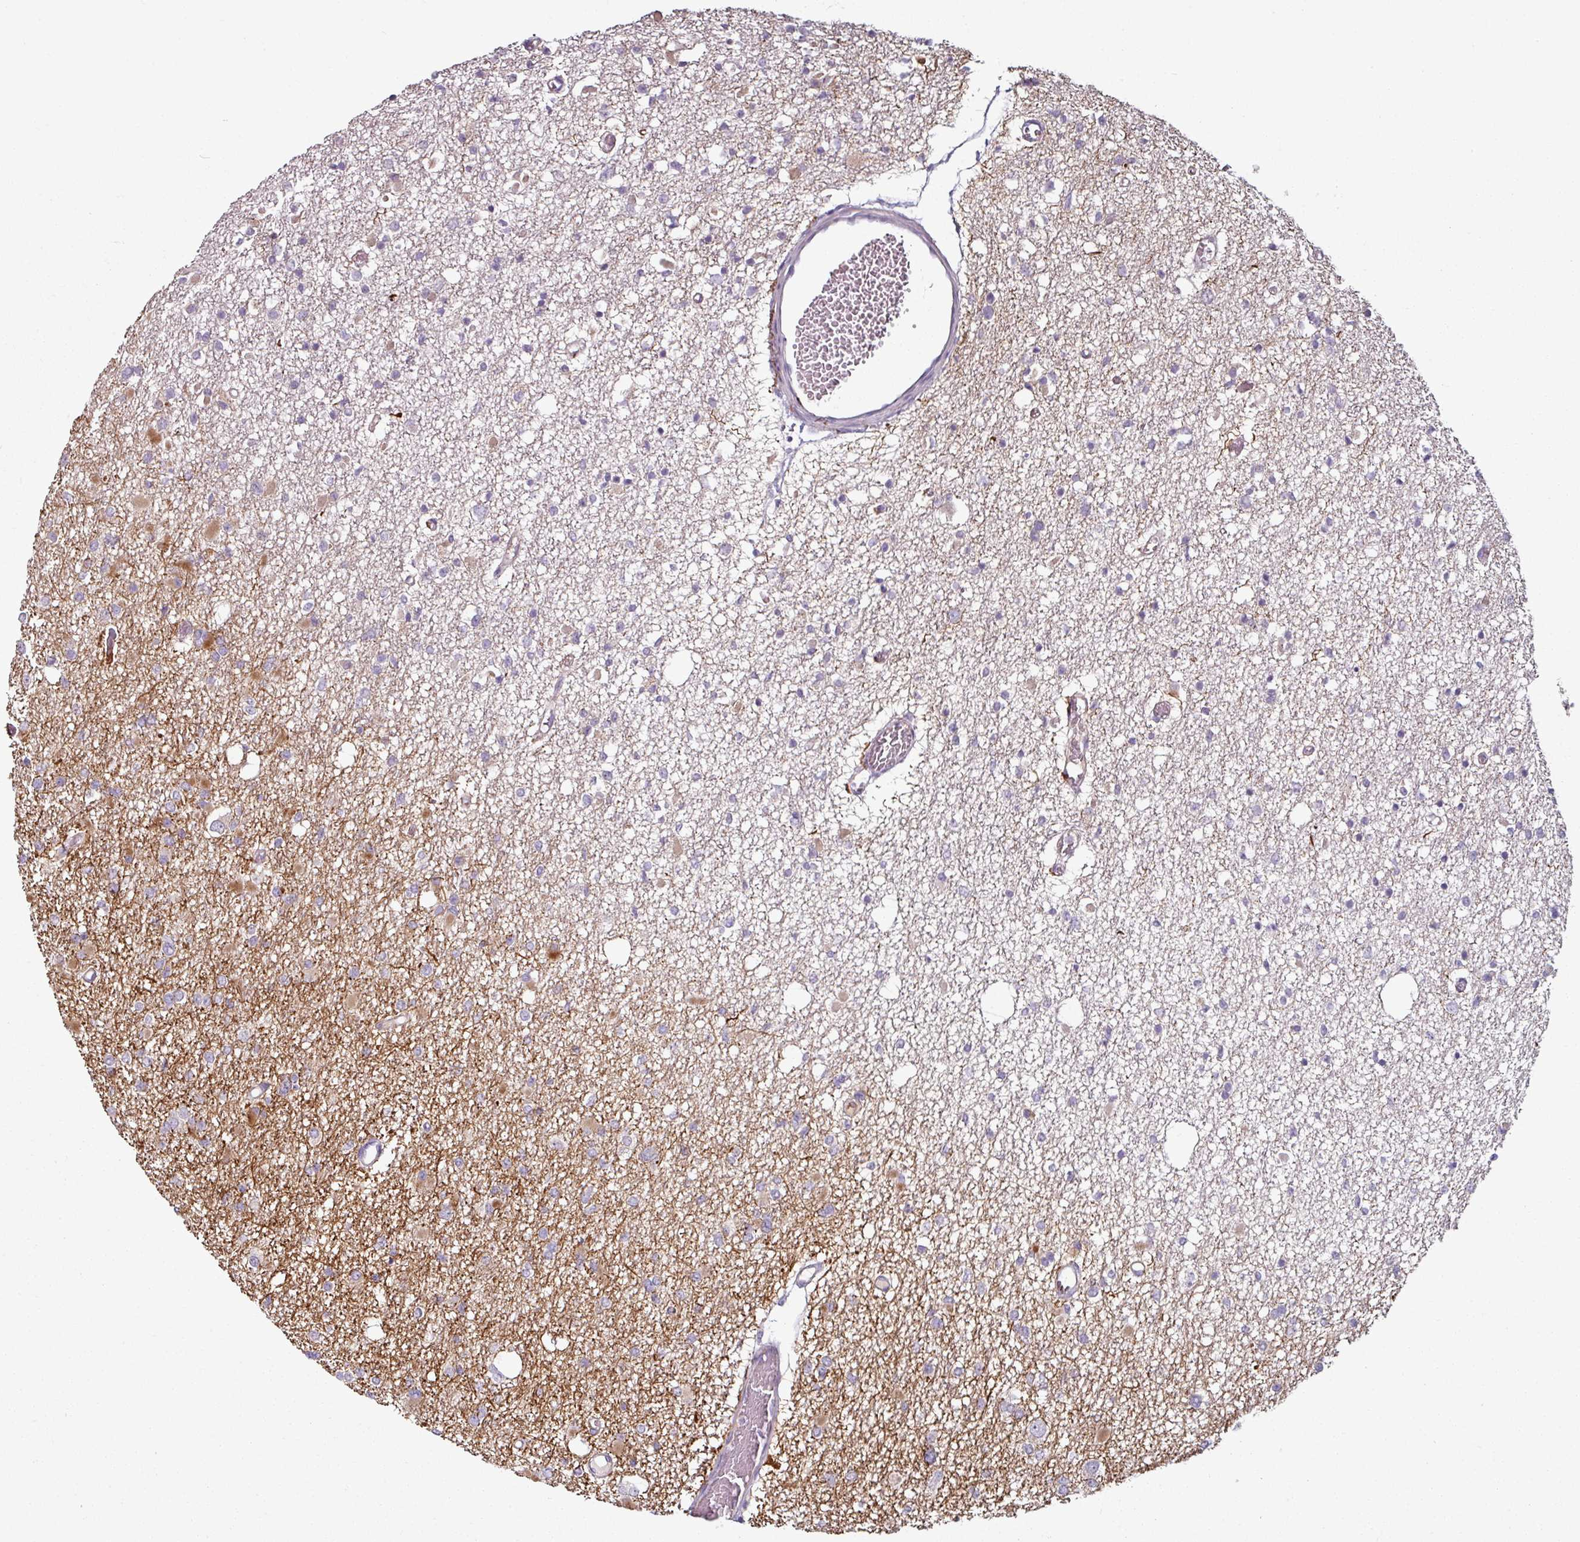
{"staining": {"intensity": "weak", "quantity": "25%-75%", "location": "cytoplasmic/membranous"}, "tissue": "glioma", "cell_type": "Tumor cells", "image_type": "cancer", "snomed": [{"axis": "morphology", "description": "Glioma, malignant, Low grade"}, {"axis": "topography", "description": "Brain"}], "caption": "A high-resolution micrograph shows IHC staining of glioma, which shows weak cytoplasmic/membranous positivity in approximately 25%-75% of tumor cells.", "gene": "MTMR14", "patient": {"sex": "female", "age": 22}}